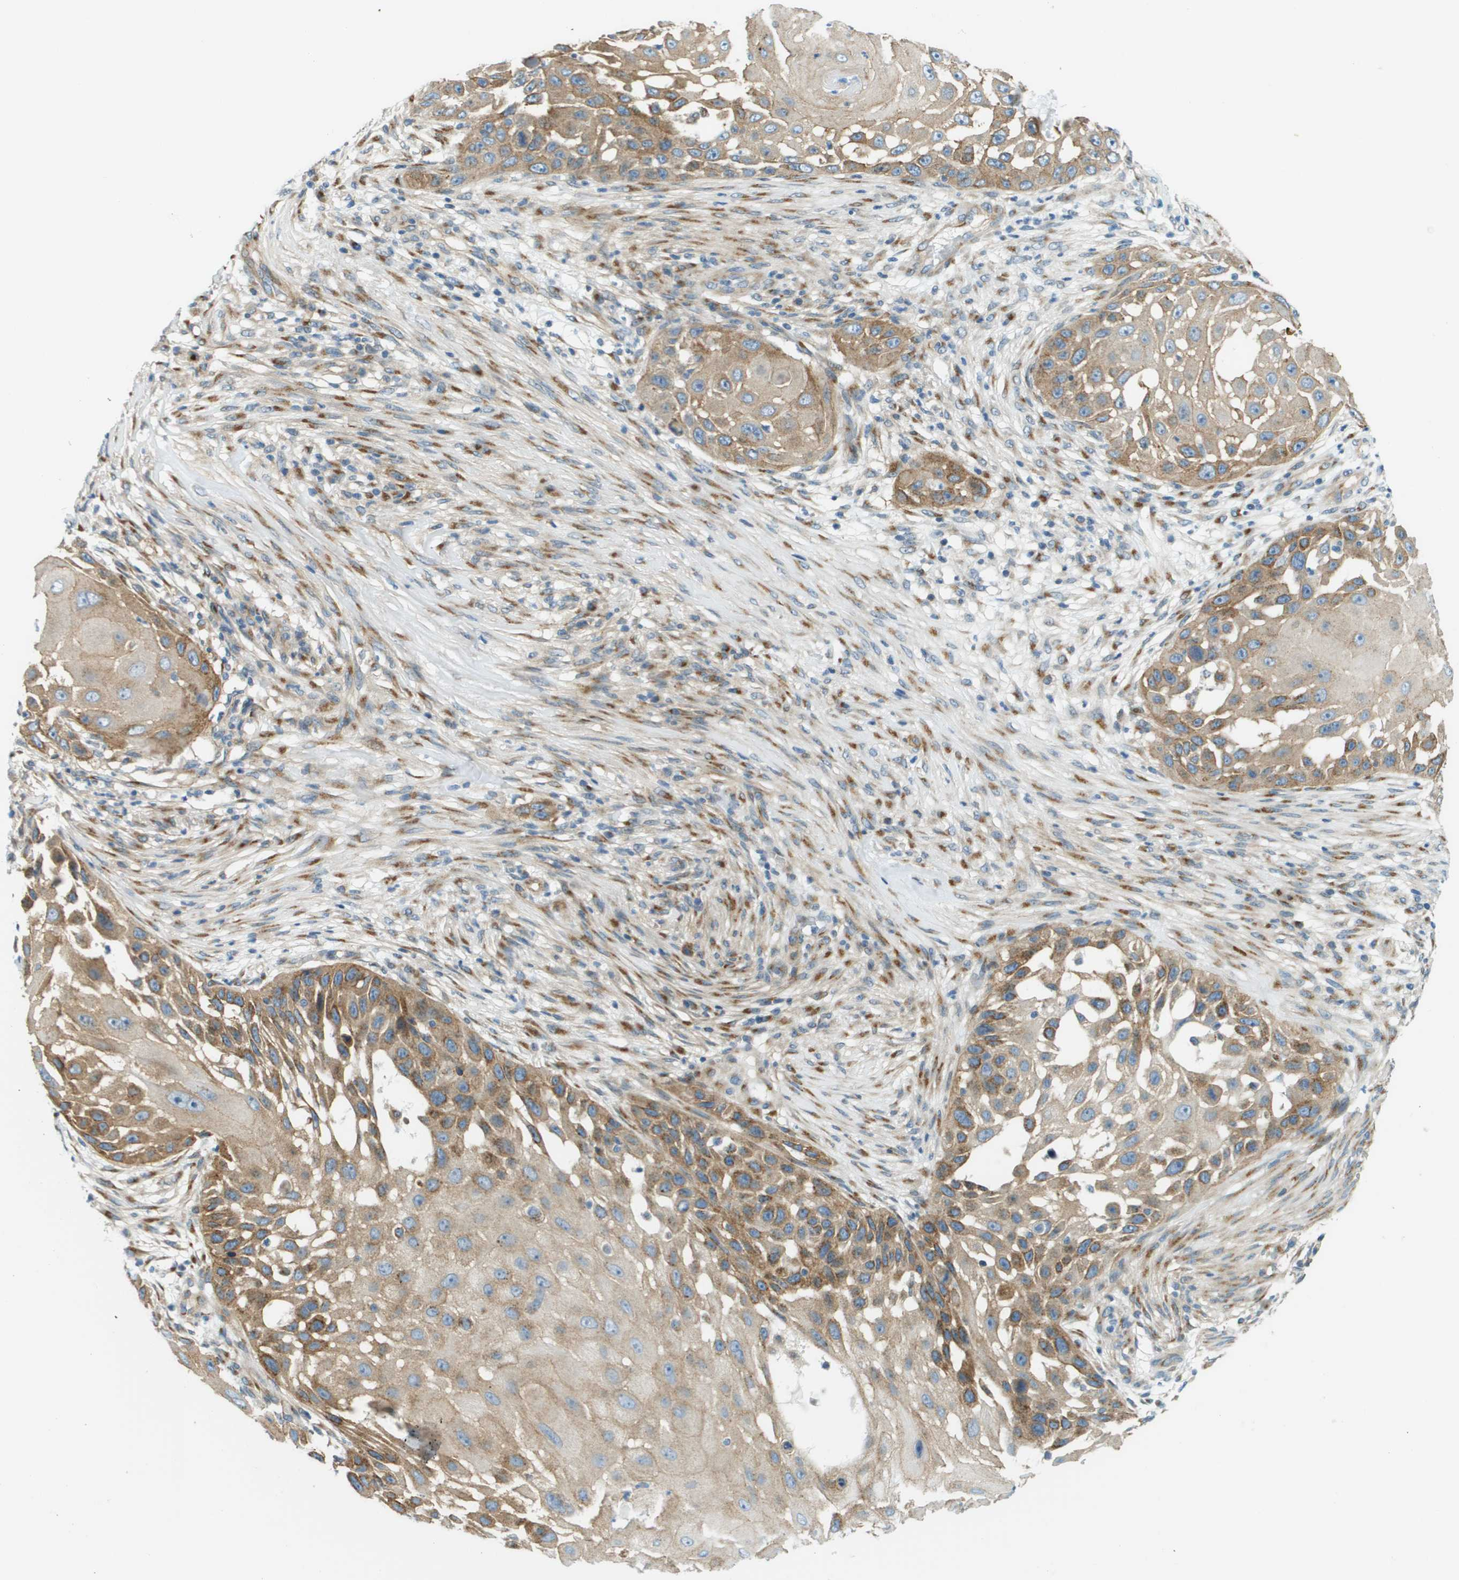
{"staining": {"intensity": "moderate", "quantity": ">75%", "location": "cytoplasmic/membranous"}, "tissue": "skin cancer", "cell_type": "Tumor cells", "image_type": "cancer", "snomed": [{"axis": "morphology", "description": "Squamous cell carcinoma, NOS"}, {"axis": "topography", "description": "Skin"}], "caption": "IHC staining of skin squamous cell carcinoma, which shows medium levels of moderate cytoplasmic/membranous expression in approximately >75% of tumor cells indicating moderate cytoplasmic/membranous protein expression. The staining was performed using DAB (brown) for protein detection and nuclei were counterstained in hematoxylin (blue).", "gene": "ACBD3", "patient": {"sex": "female", "age": 44}}